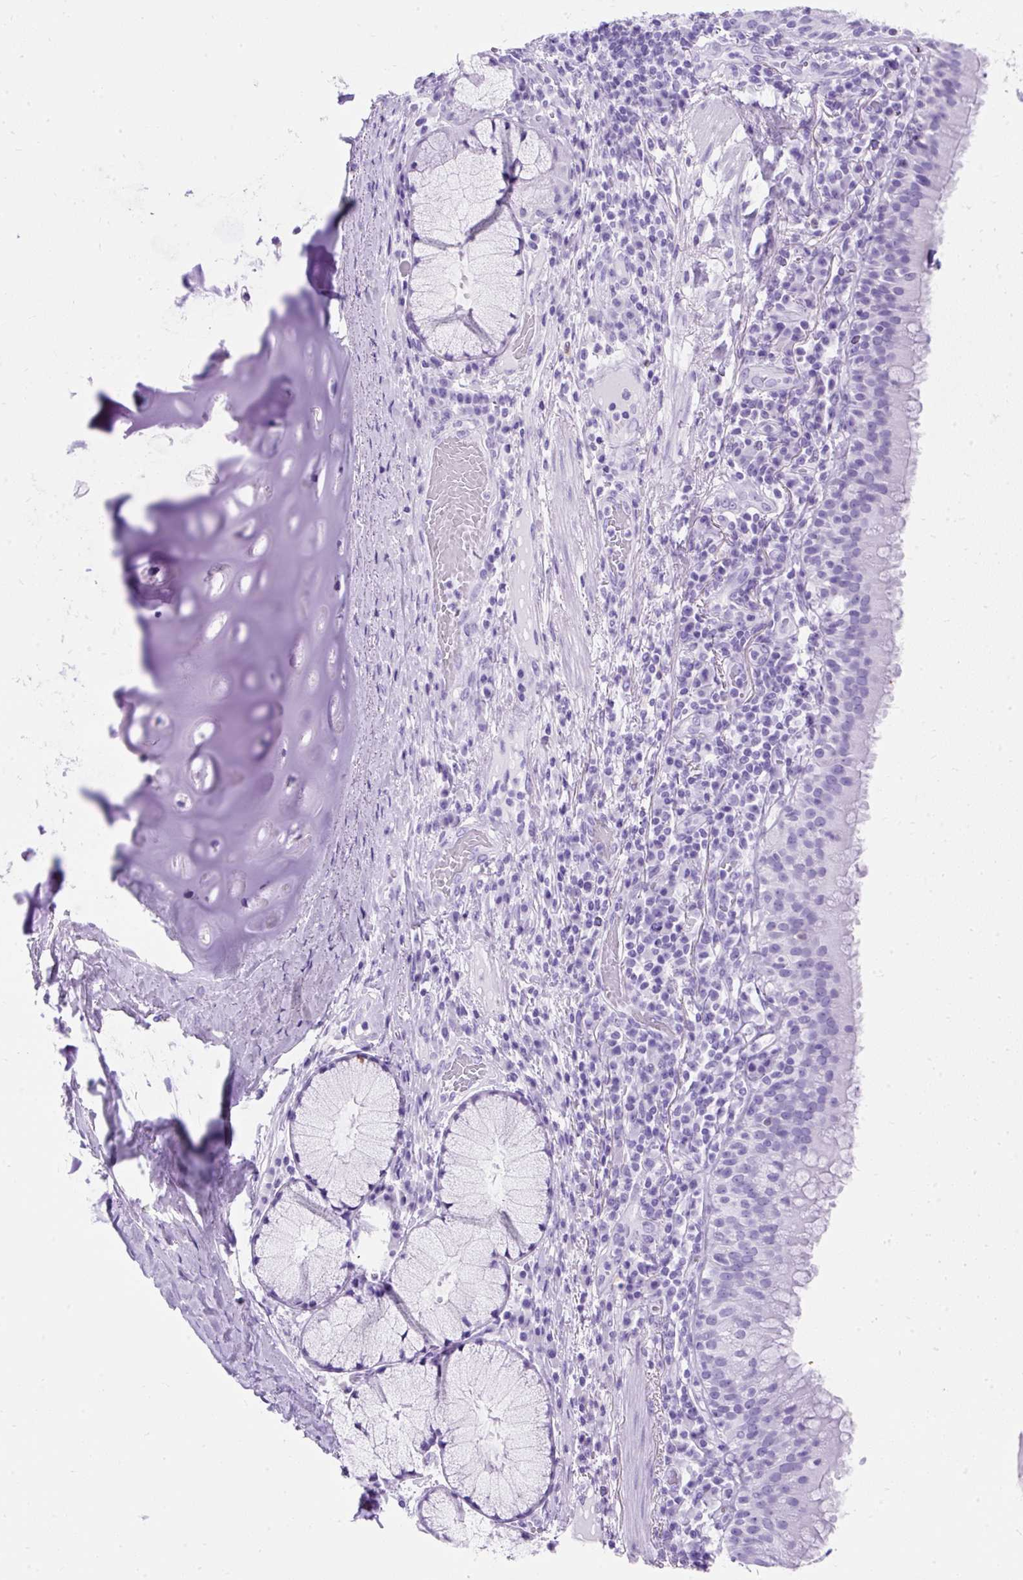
{"staining": {"intensity": "negative", "quantity": "none", "location": "none"}, "tissue": "bronchus", "cell_type": "Respiratory epithelial cells", "image_type": "normal", "snomed": [{"axis": "morphology", "description": "Normal tissue, NOS"}, {"axis": "topography", "description": "Cartilage tissue"}, {"axis": "topography", "description": "Bronchus"}], "caption": "The micrograph reveals no significant expression in respiratory epithelial cells of bronchus.", "gene": "PVALB", "patient": {"sex": "male", "age": 56}}